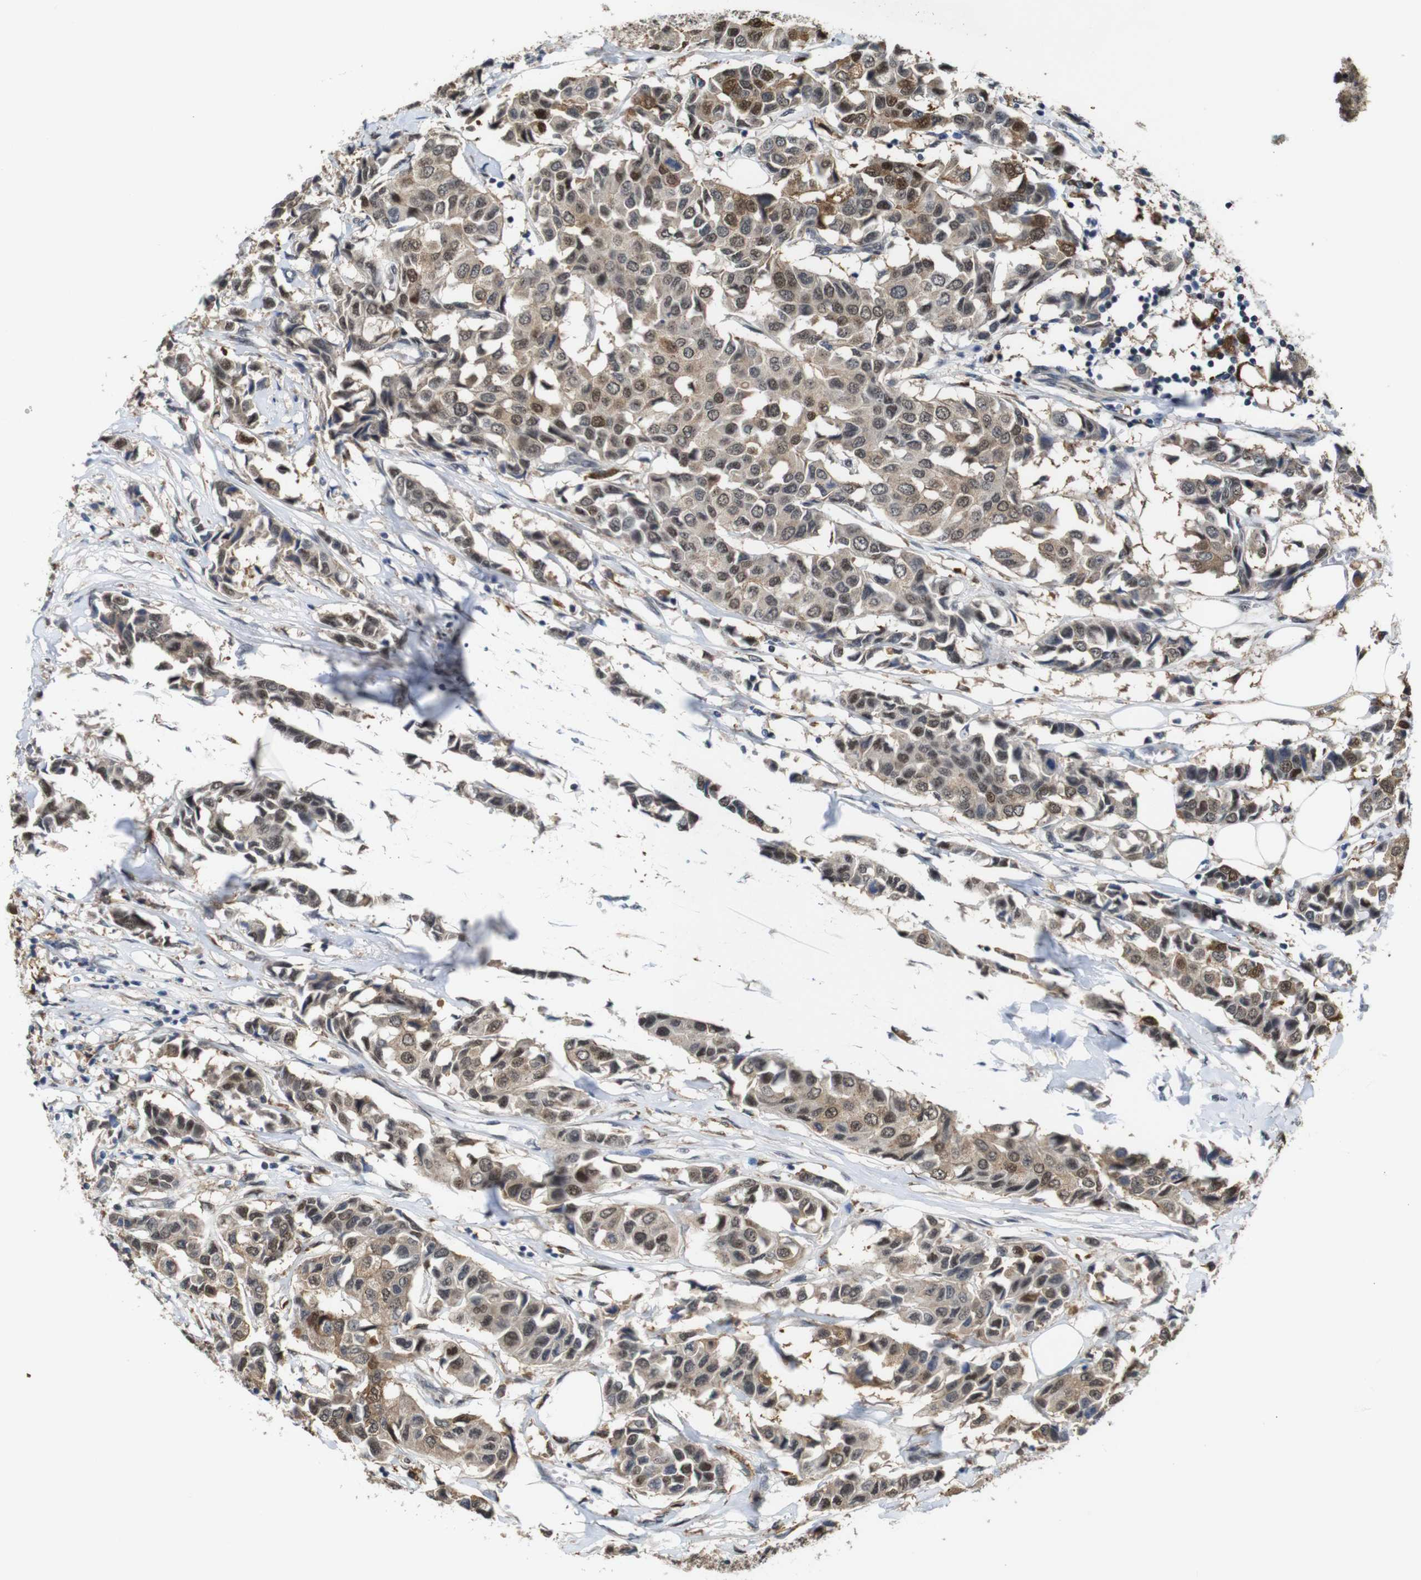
{"staining": {"intensity": "moderate", "quantity": ">75%", "location": "cytoplasmic/membranous,nuclear"}, "tissue": "breast cancer", "cell_type": "Tumor cells", "image_type": "cancer", "snomed": [{"axis": "morphology", "description": "Duct carcinoma"}, {"axis": "topography", "description": "Breast"}], "caption": "Human breast cancer stained for a protein (brown) displays moderate cytoplasmic/membranous and nuclear positive expression in about >75% of tumor cells.", "gene": "PNMA8A", "patient": {"sex": "female", "age": 80}}